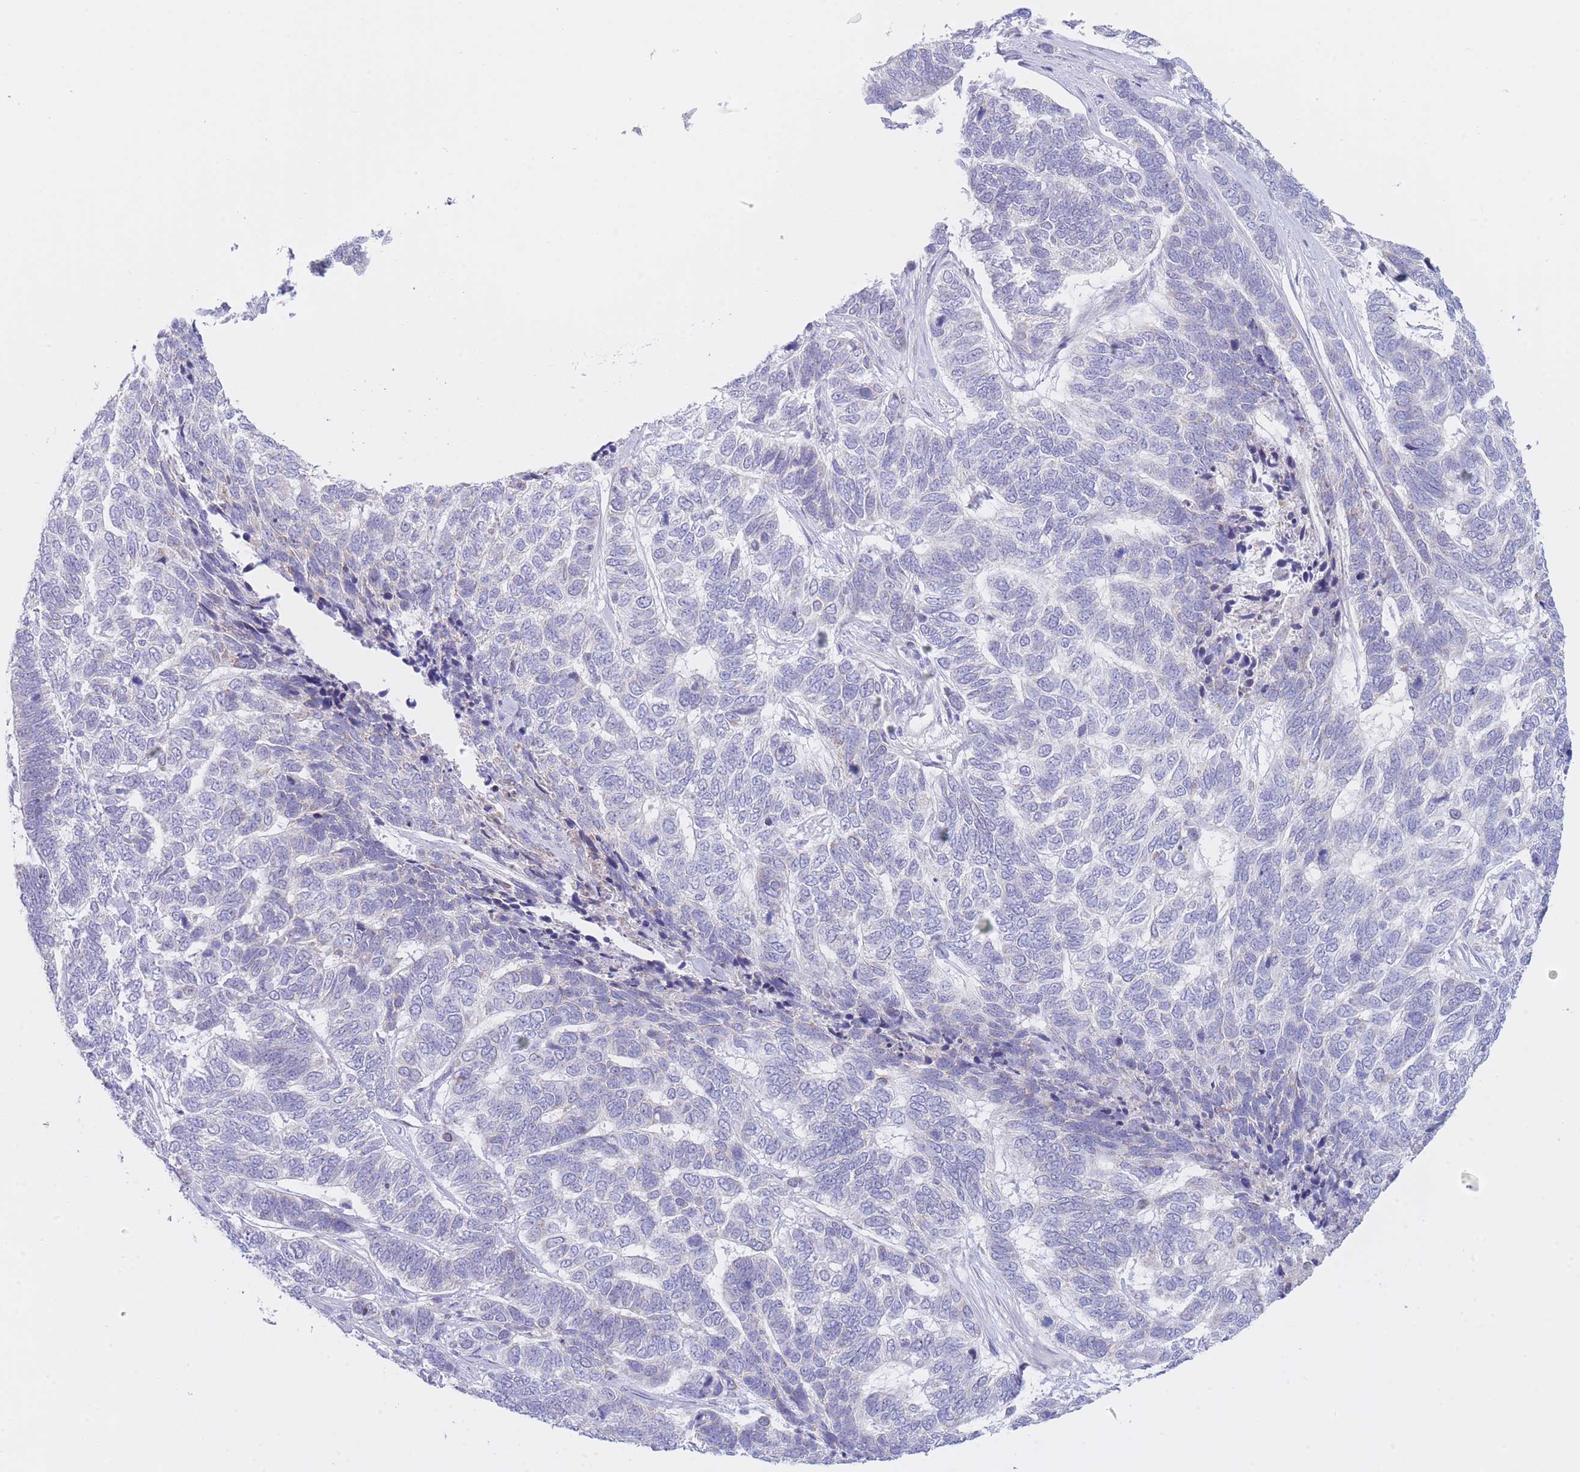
{"staining": {"intensity": "weak", "quantity": "<25%", "location": "cytoplasmic/membranous"}, "tissue": "skin cancer", "cell_type": "Tumor cells", "image_type": "cancer", "snomed": [{"axis": "morphology", "description": "Basal cell carcinoma"}, {"axis": "topography", "description": "Skin"}], "caption": "Immunohistochemistry photomicrograph of skin basal cell carcinoma stained for a protein (brown), which displays no staining in tumor cells.", "gene": "NANP", "patient": {"sex": "female", "age": 65}}